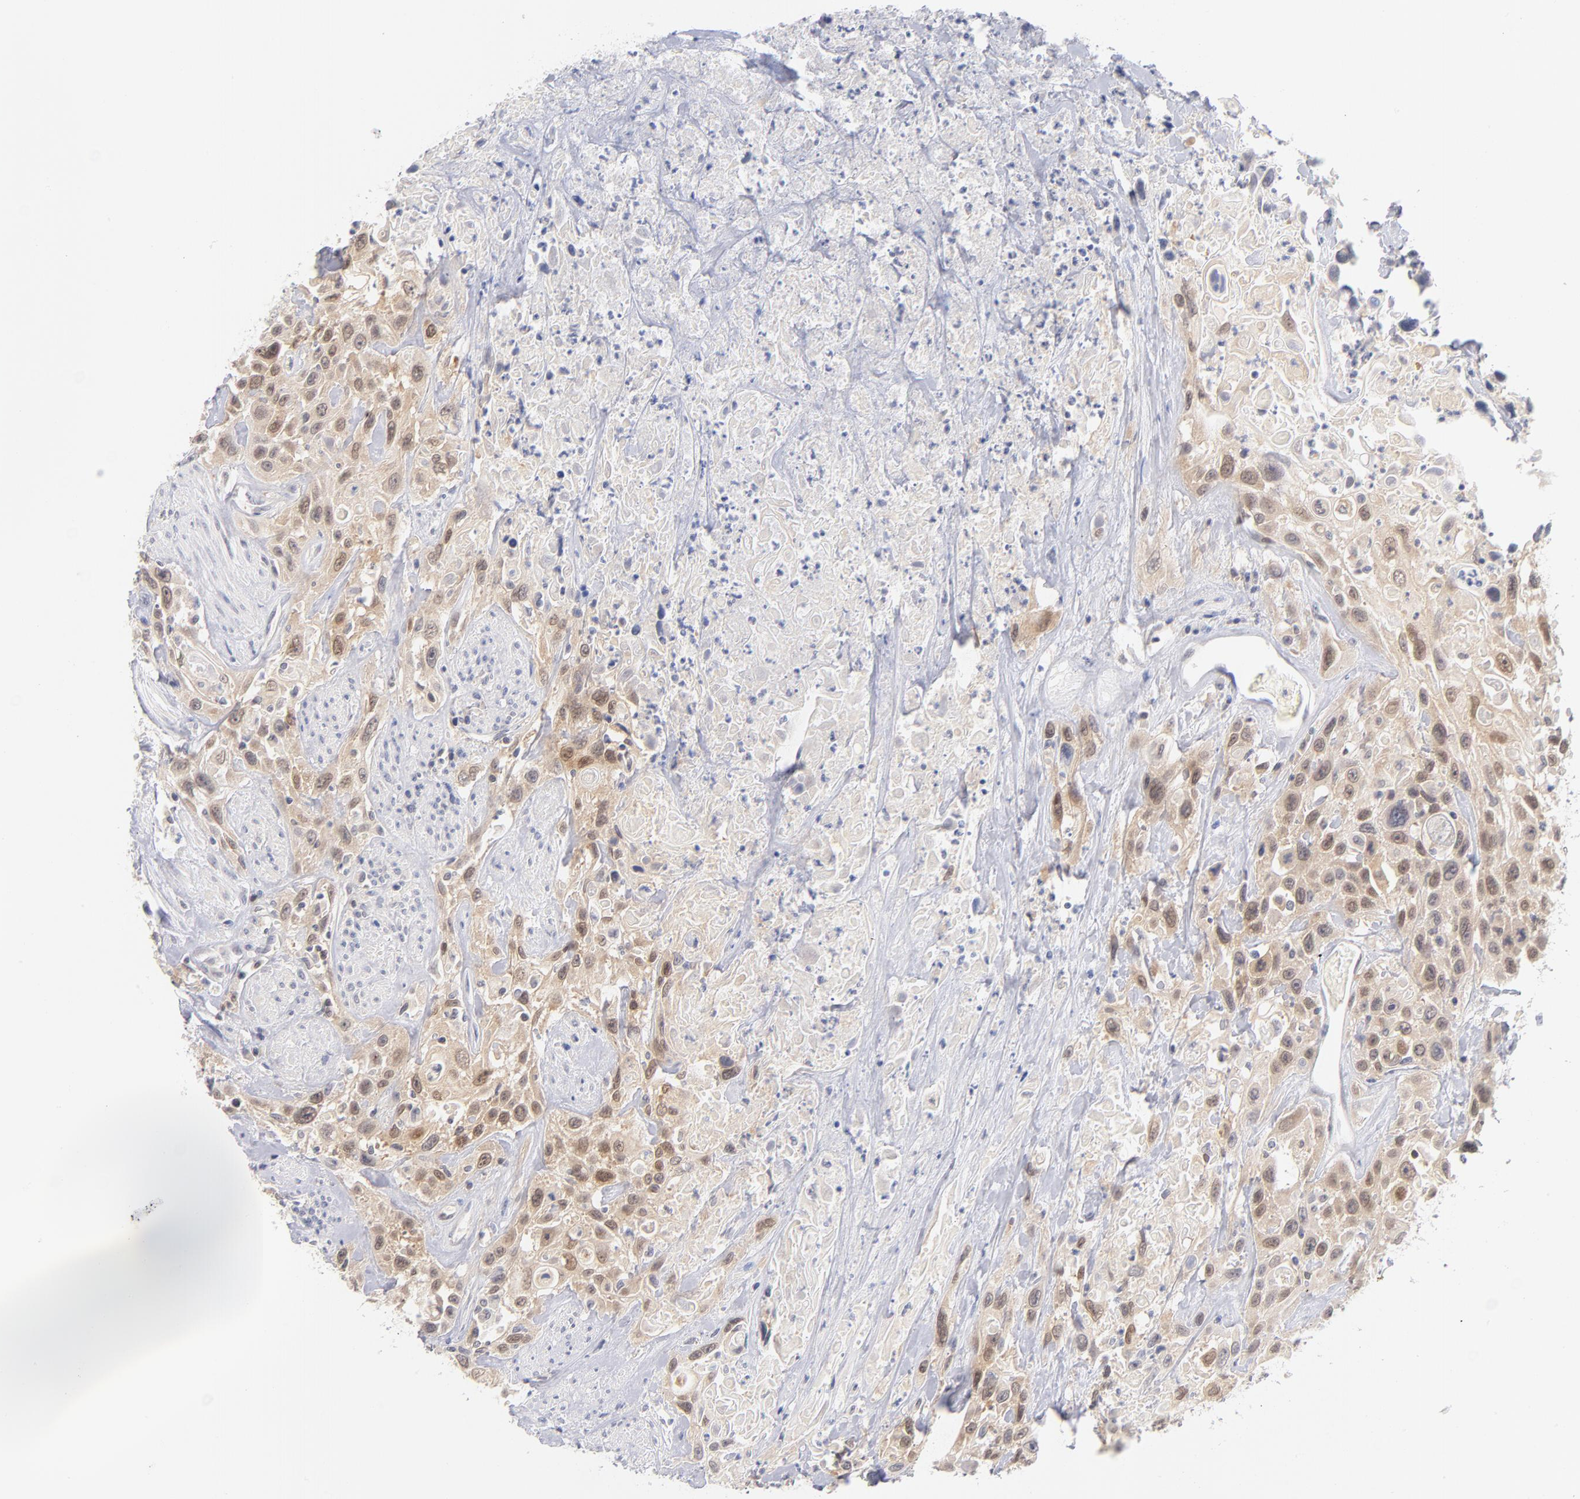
{"staining": {"intensity": "weak", "quantity": ">75%", "location": "cytoplasmic/membranous,nuclear"}, "tissue": "urothelial cancer", "cell_type": "Tumor cells", "image_type": "cancer", "snomed": [{"axis": "morphology", "description": "Urothelial carcinoma, High grade"}, {"axis": "topography", "description": "Urinary bladder"}], "caption": "This is a histology image of IHC staining of urothelial cancer, which shows weak positivity in the cytoplasmic/membranous and nuclear of tumor cells.", "gene": "CASP6", "patient": {"sex": "female", "age": 84}}